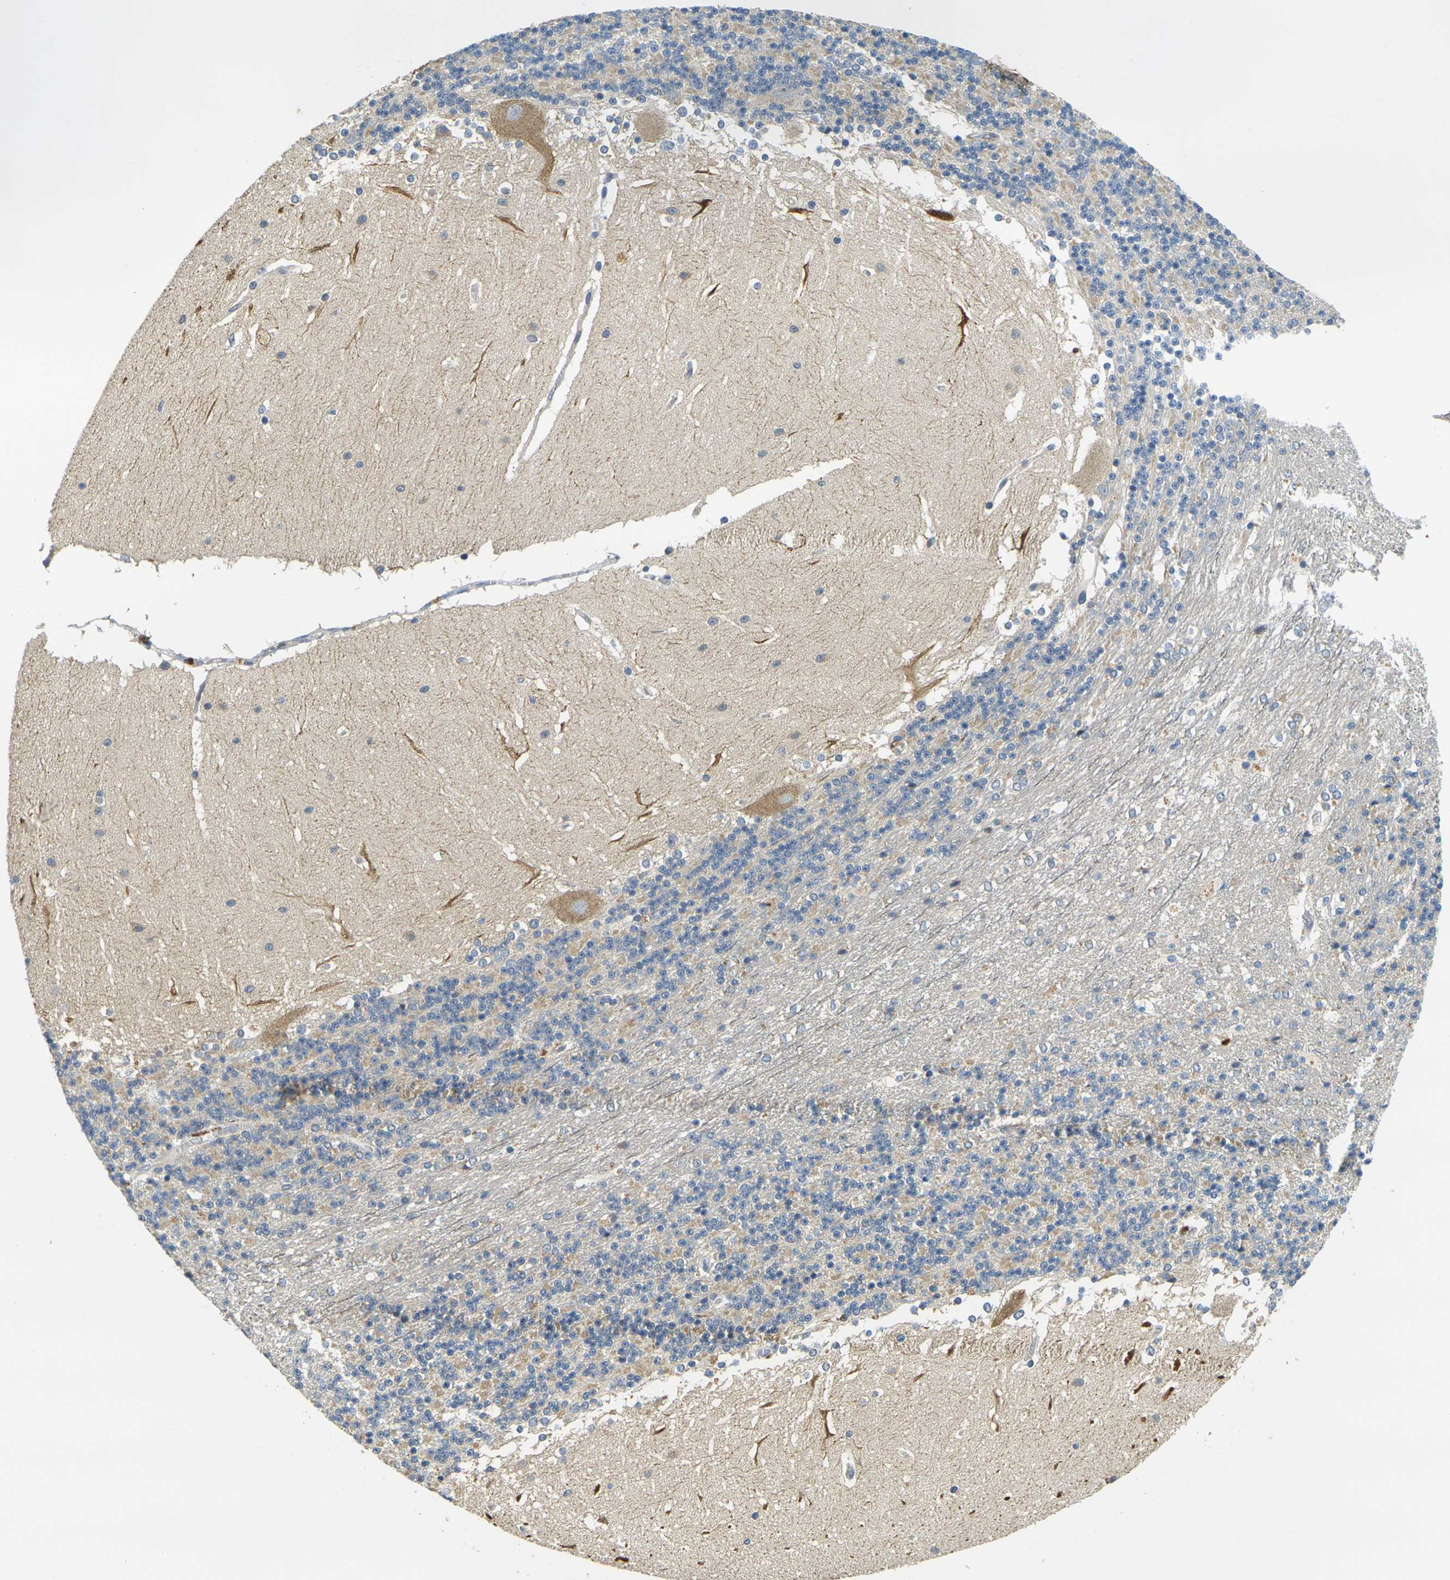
{"staining": {"intensity": "weak", "quantity": "25%-75%", "location": "cytoplasmic/membranous"}, "tissue": "cerebellum", "cell_type": "Cells in granular layer", "image_type": "normal", "snomed": [{"axis": "morphology", "description": "Normal tissue, NOS"}, {"axis": "topography", "description": "Cerebellum"}], "caption": "Cerebellum stained with DAB immunohistochemistry exhibits low levels of weak cytoplasmic/membranous staining in about 25%-75% of cells in granular layer.", "gene": "MINAR2", "patient": {"sex": "female", "age": 19}}